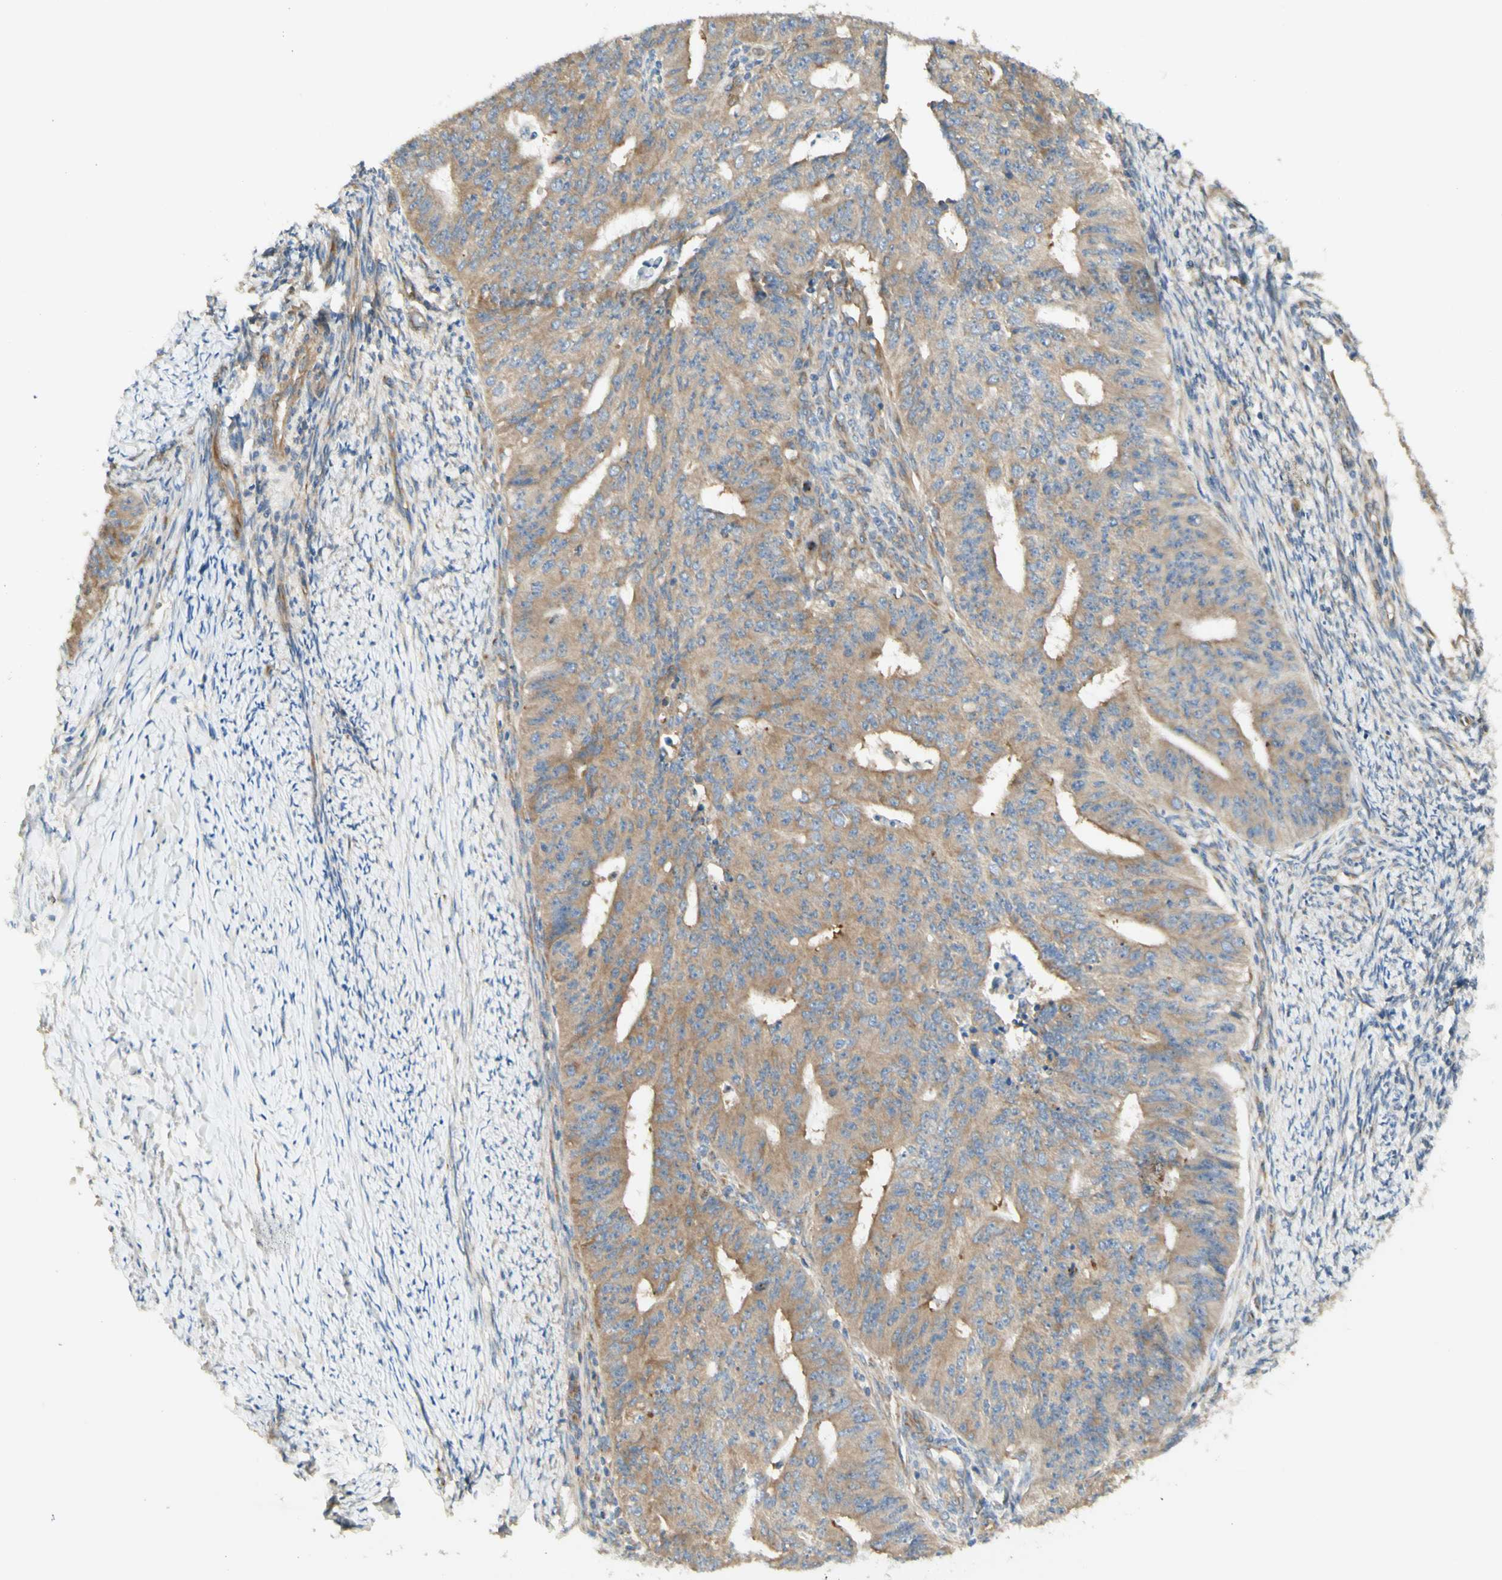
{"staining": {"intensity": "moderate", "quantity": ">75%", "location": "cytoplasmic/membranous"}, "tissue": "endometrial cancer", "cell_type": "Tumor cells", "image_type": "cancer", "snomed": [{"axis": "morphology", "description": "Adenocarcinoma, NOS"}, {"axis": "topography", "description": "Endometrium"}], "caption": "Immunohistochemistry (IHC) micrograph of adenocarcinoma (endometrial) stained for a protein (brown), which reveals medium levels of moderate cytoplasmic/membranous positivity in about >75% of tumor cells.", "gene": "DYNC1H1", "patient": {"sex": "female", "age": 32}}